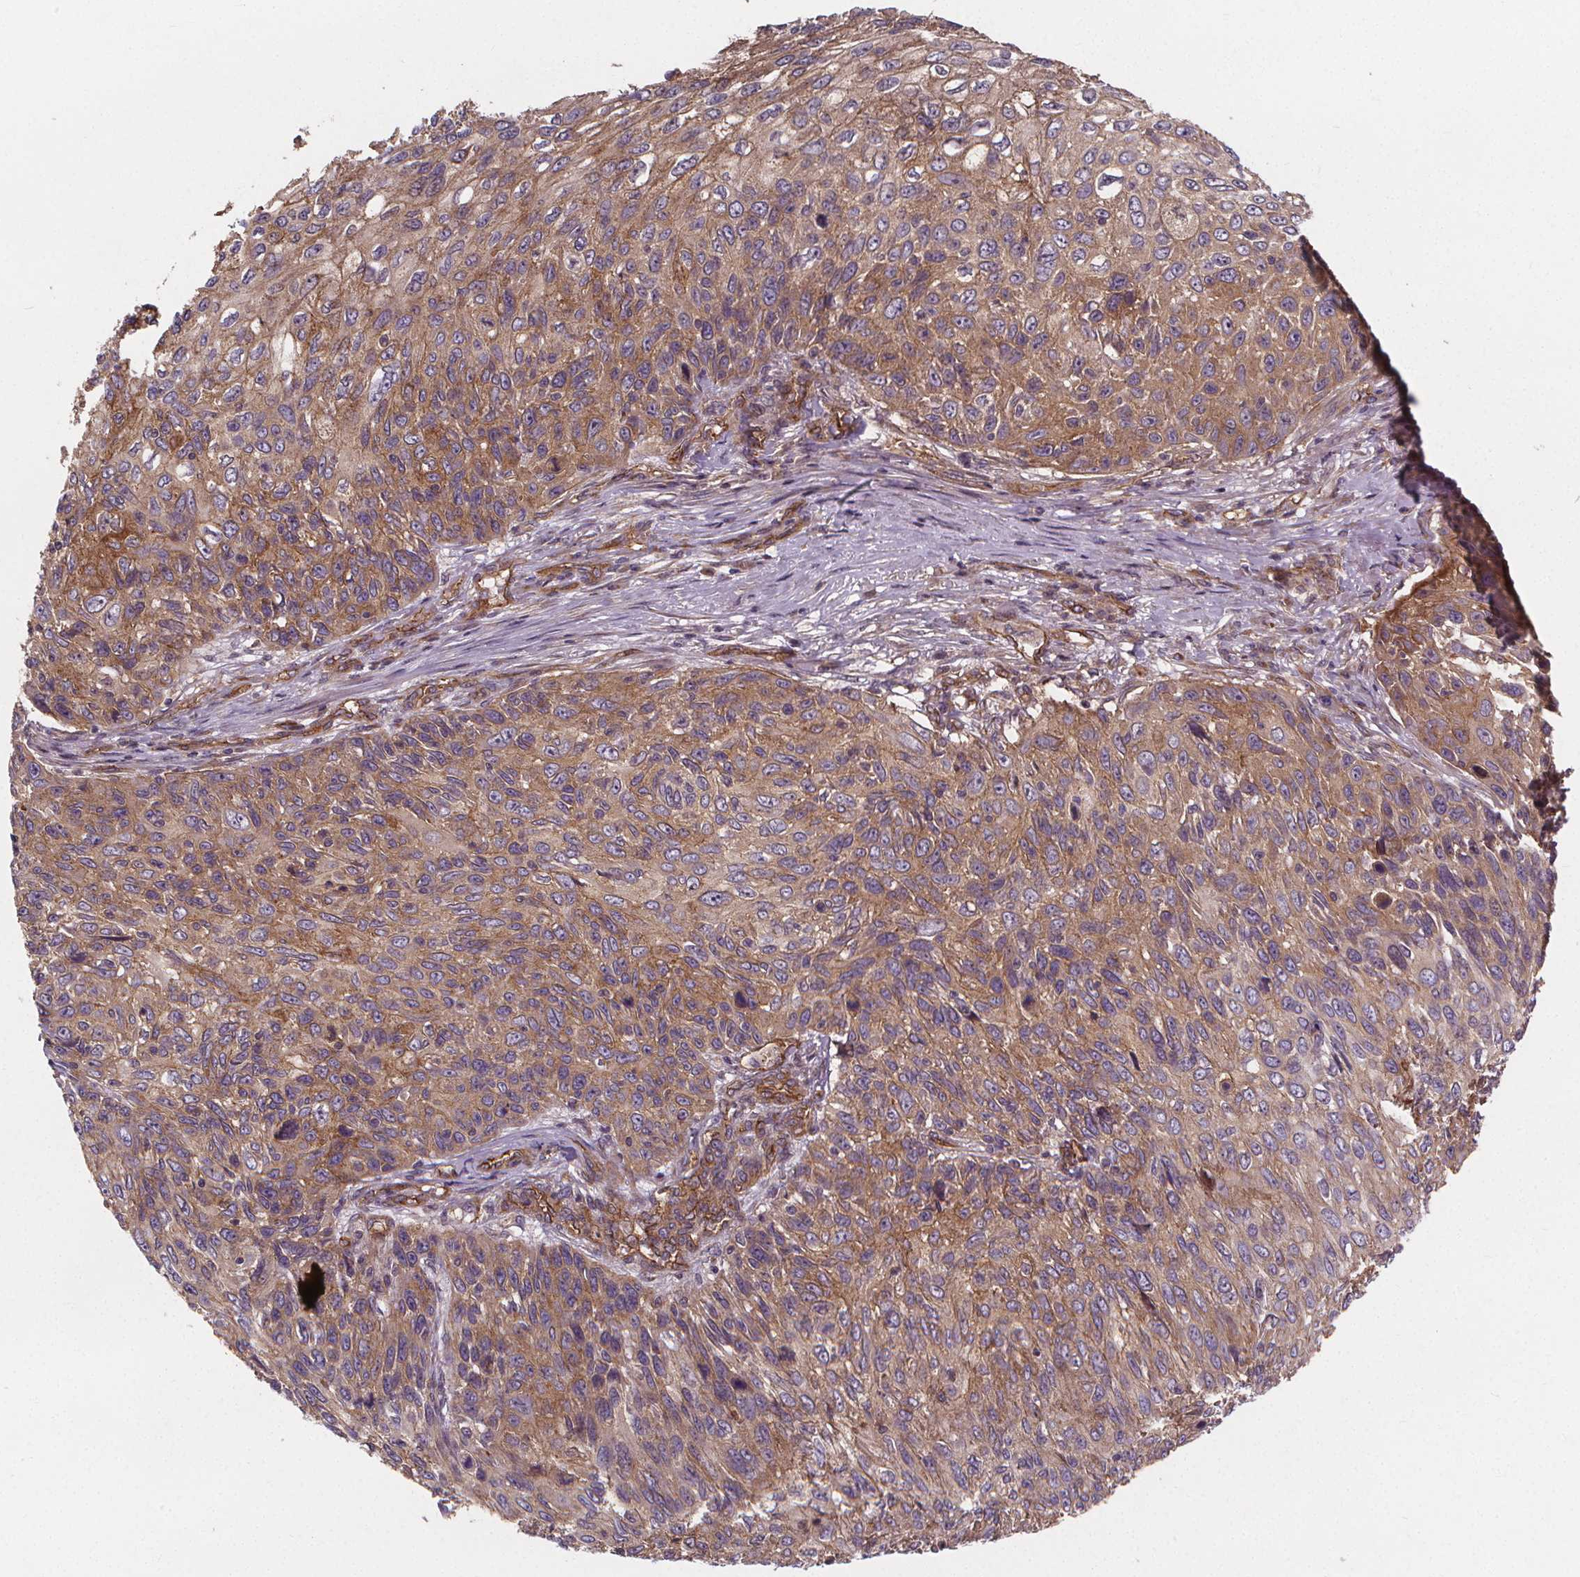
{"staining": {"intensity": "moderate", "quantity": ">75%", "location": "cytoplasmic/membranous"}, "tissue": "skin cancer", "cell_type": "Tumor cells", "image_type": "cancer", "snomed": [{"axis": "morphology", "description": "Squamous cell carcinoma, NOS"}, {"axis": "topography", "description": "Skin"}], "caption": "IHC of human skin cancer (squamous cell carcinoma) reveals medium levels of moderate cytoplasmic/membranous positivity in approximately >75% of tumor cells. The protein is shown in brown color, while the nuclei are stained blue.", "gene": "CLINT1", "patient": {"sex": "male", "age": 92}}